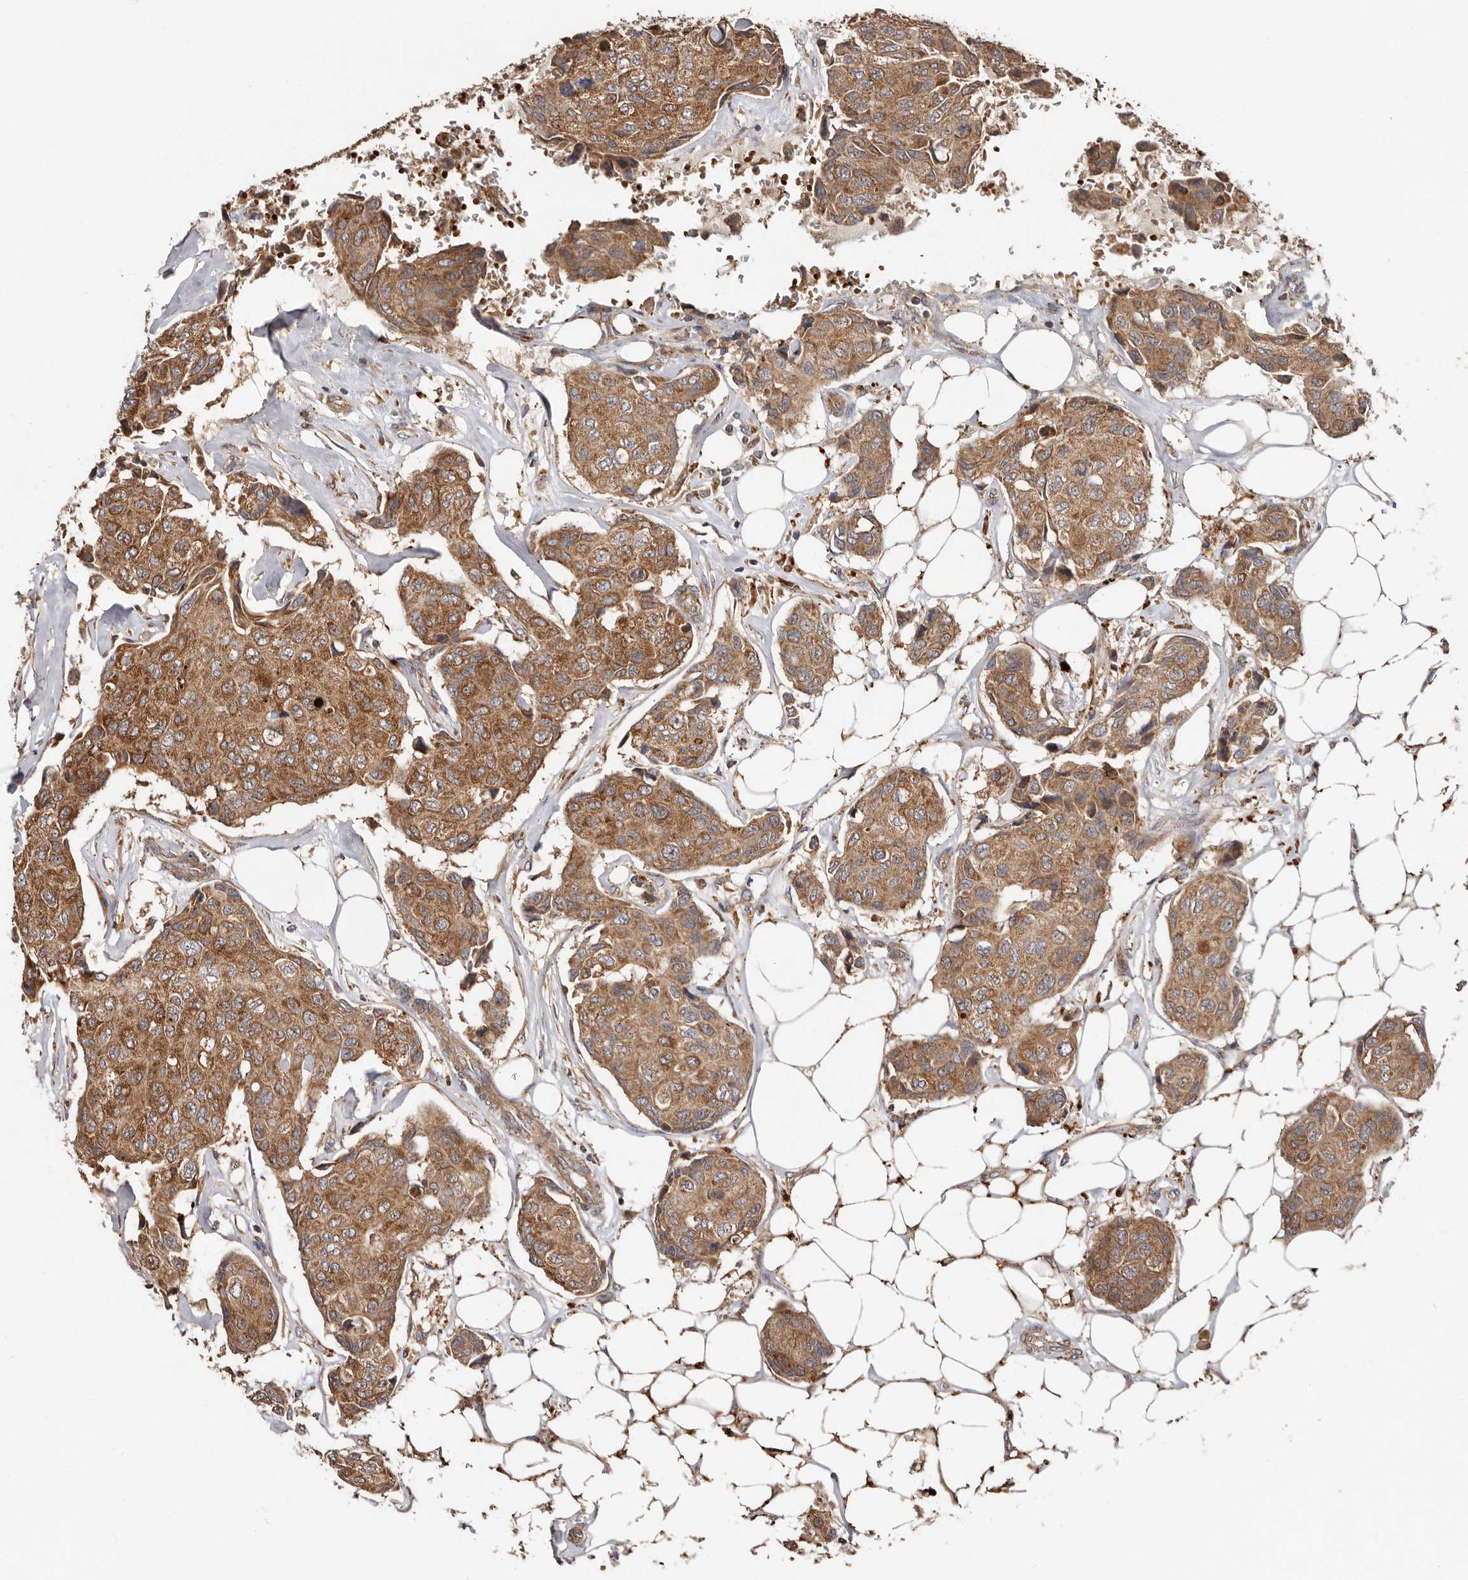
{"staining": {"intensity": "moderate", "quantity": ">75%", "location": "cytoplasmic/membranous"}, "tissue": "breast cancer", "cell_type": "Tumor cells", "image_type": "cancer", "snomed": [{"axis": "morphology", "description": "Duct carcinoma"}, {"axis": "topography", "description": "Breast"}], "caption": "A brown stain shows moderate cytoplasmic/membranous staining of a protein in human breast cancer tumor cells.", "gene": "GOT1L1", "patient": {"sex": "female", "age": 80}}